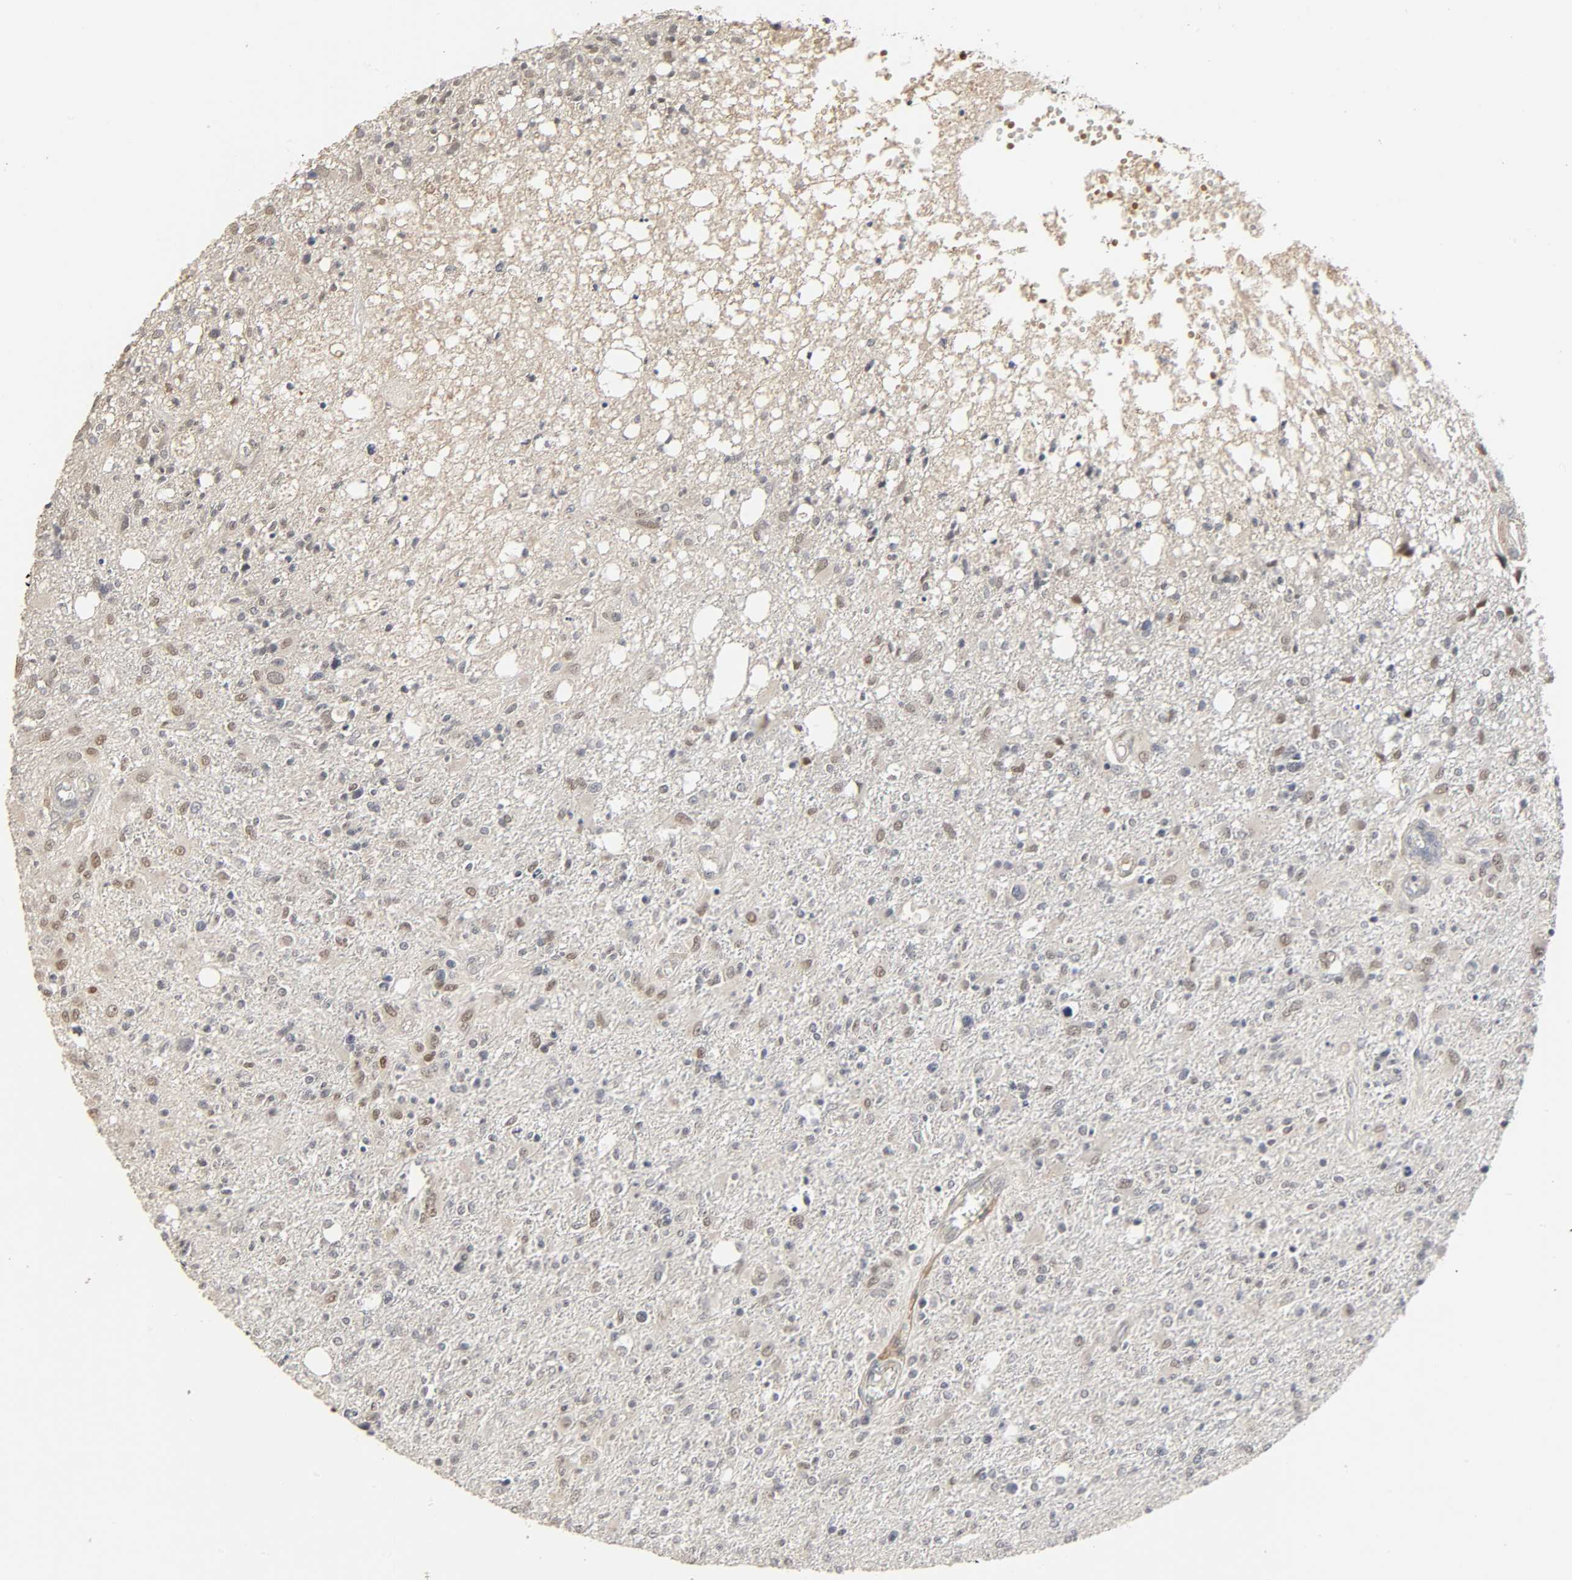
{"staining": {"intensity": "weak", "quantity": "25%-75%", "location": "nuclear"}, "tissue": "glioma", "cell_type": "Tumor cells", "image_type": "cancer", "snomed": [{"axis": "morphology", "description": "Glioma, malignant, High grade"}, {"axis": "topography", "description": "Cerebral cortex"}], "caption": "Malignant glioma (high-grade) was stained to show a protein in brown. There is low levels of weak nuclear expression in approximately 25%-75% of tumor cells.", "gene": "ZNF222", "patient": {"sex": "male", "age": 76}}